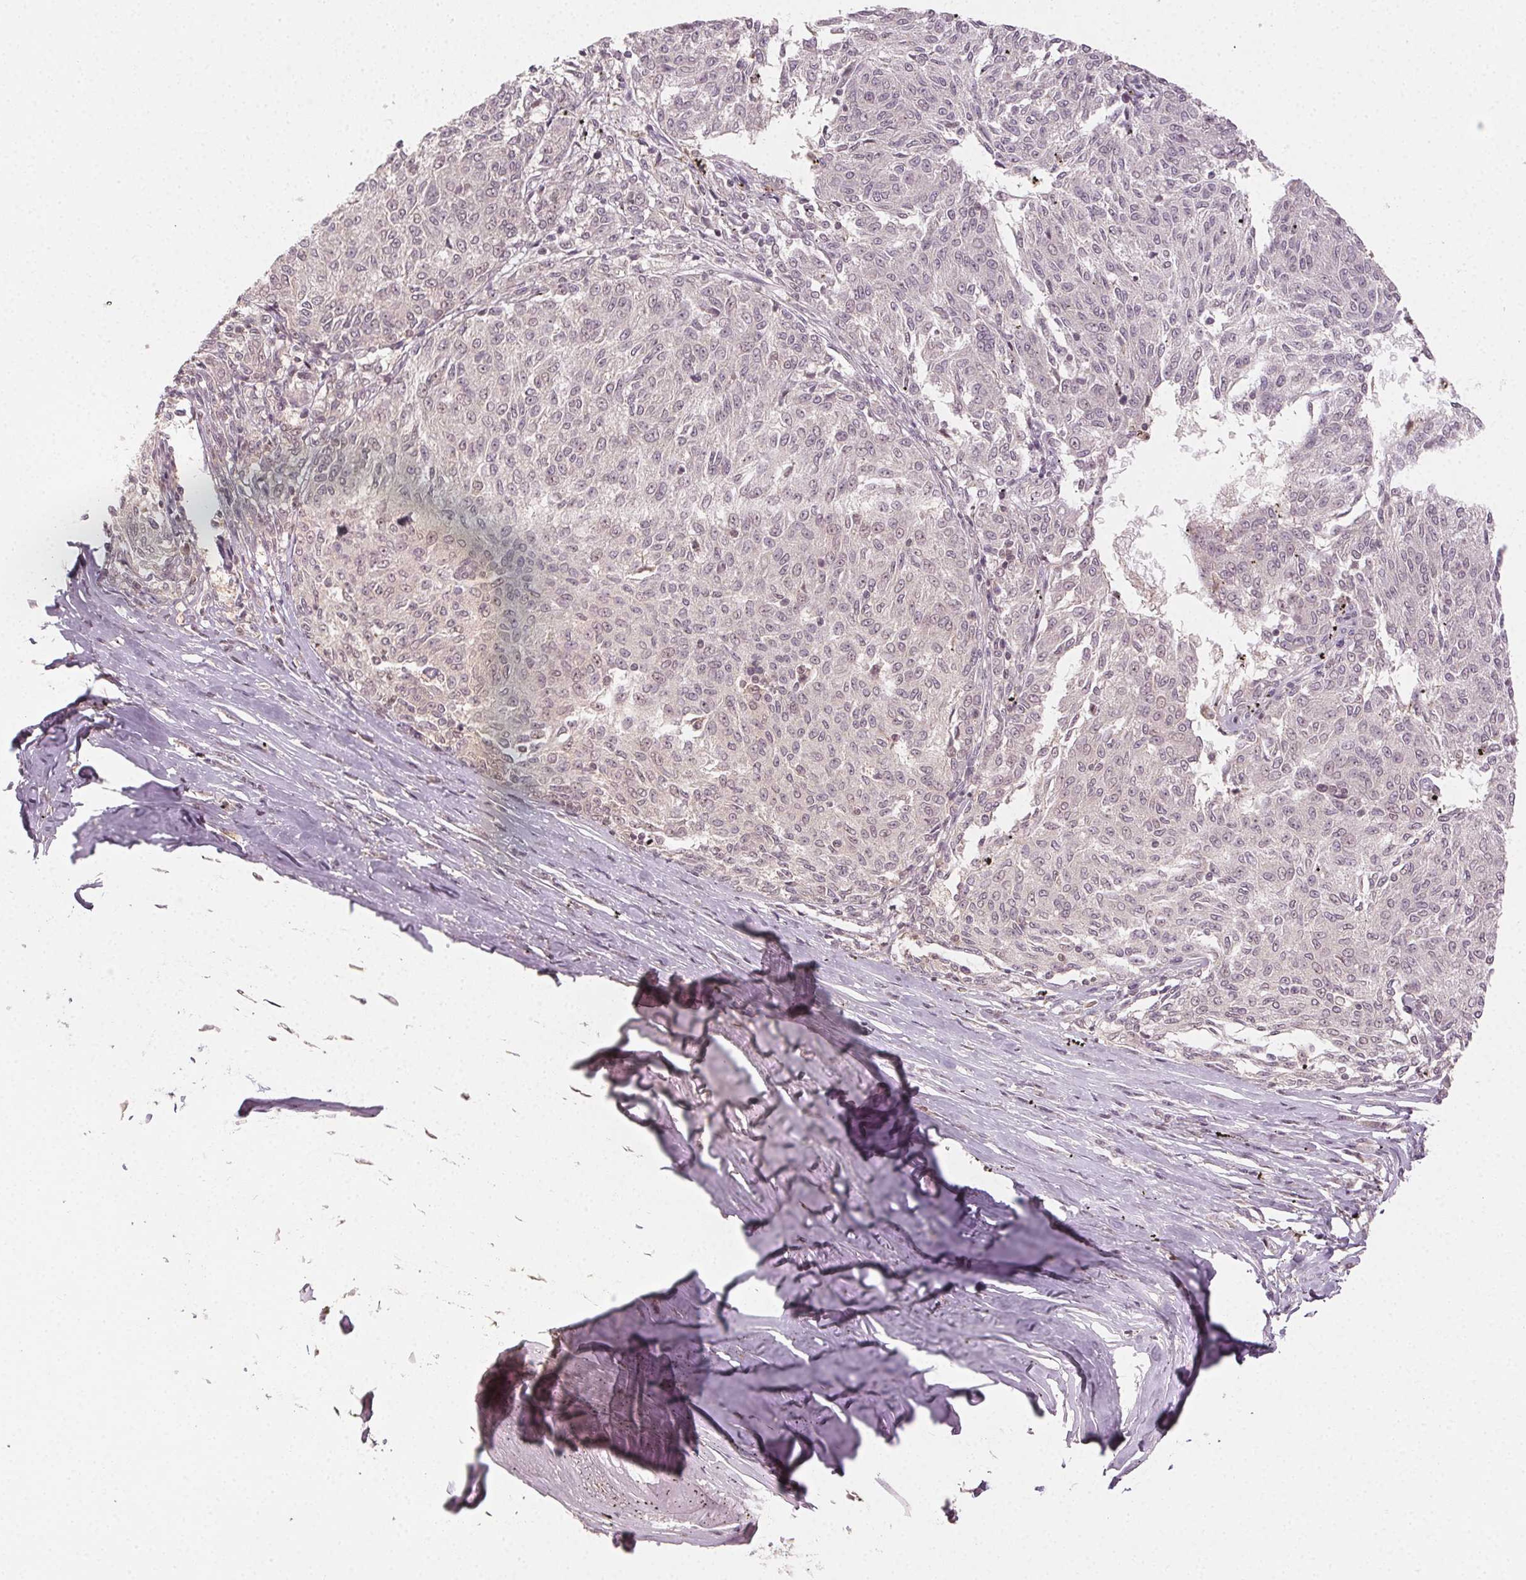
{"staining": {"intensity": "weak", "quantity": "<25%", "location": "nuclear"}, "tissue": "melanoma", "cell_type": "Tumor cells", "image_type": "cancer", "snomed": [{"axis": "morphology", "description": "Malignant melanoma, NOS"}, {"axis": "topography", "description": "Skin"}], "caption": "Photomicrograph shows no significant protein staining in tumor cells of malignant melanoma.", "gene": "MAPK14", "patient": {"sex": "female", "age": 72}}